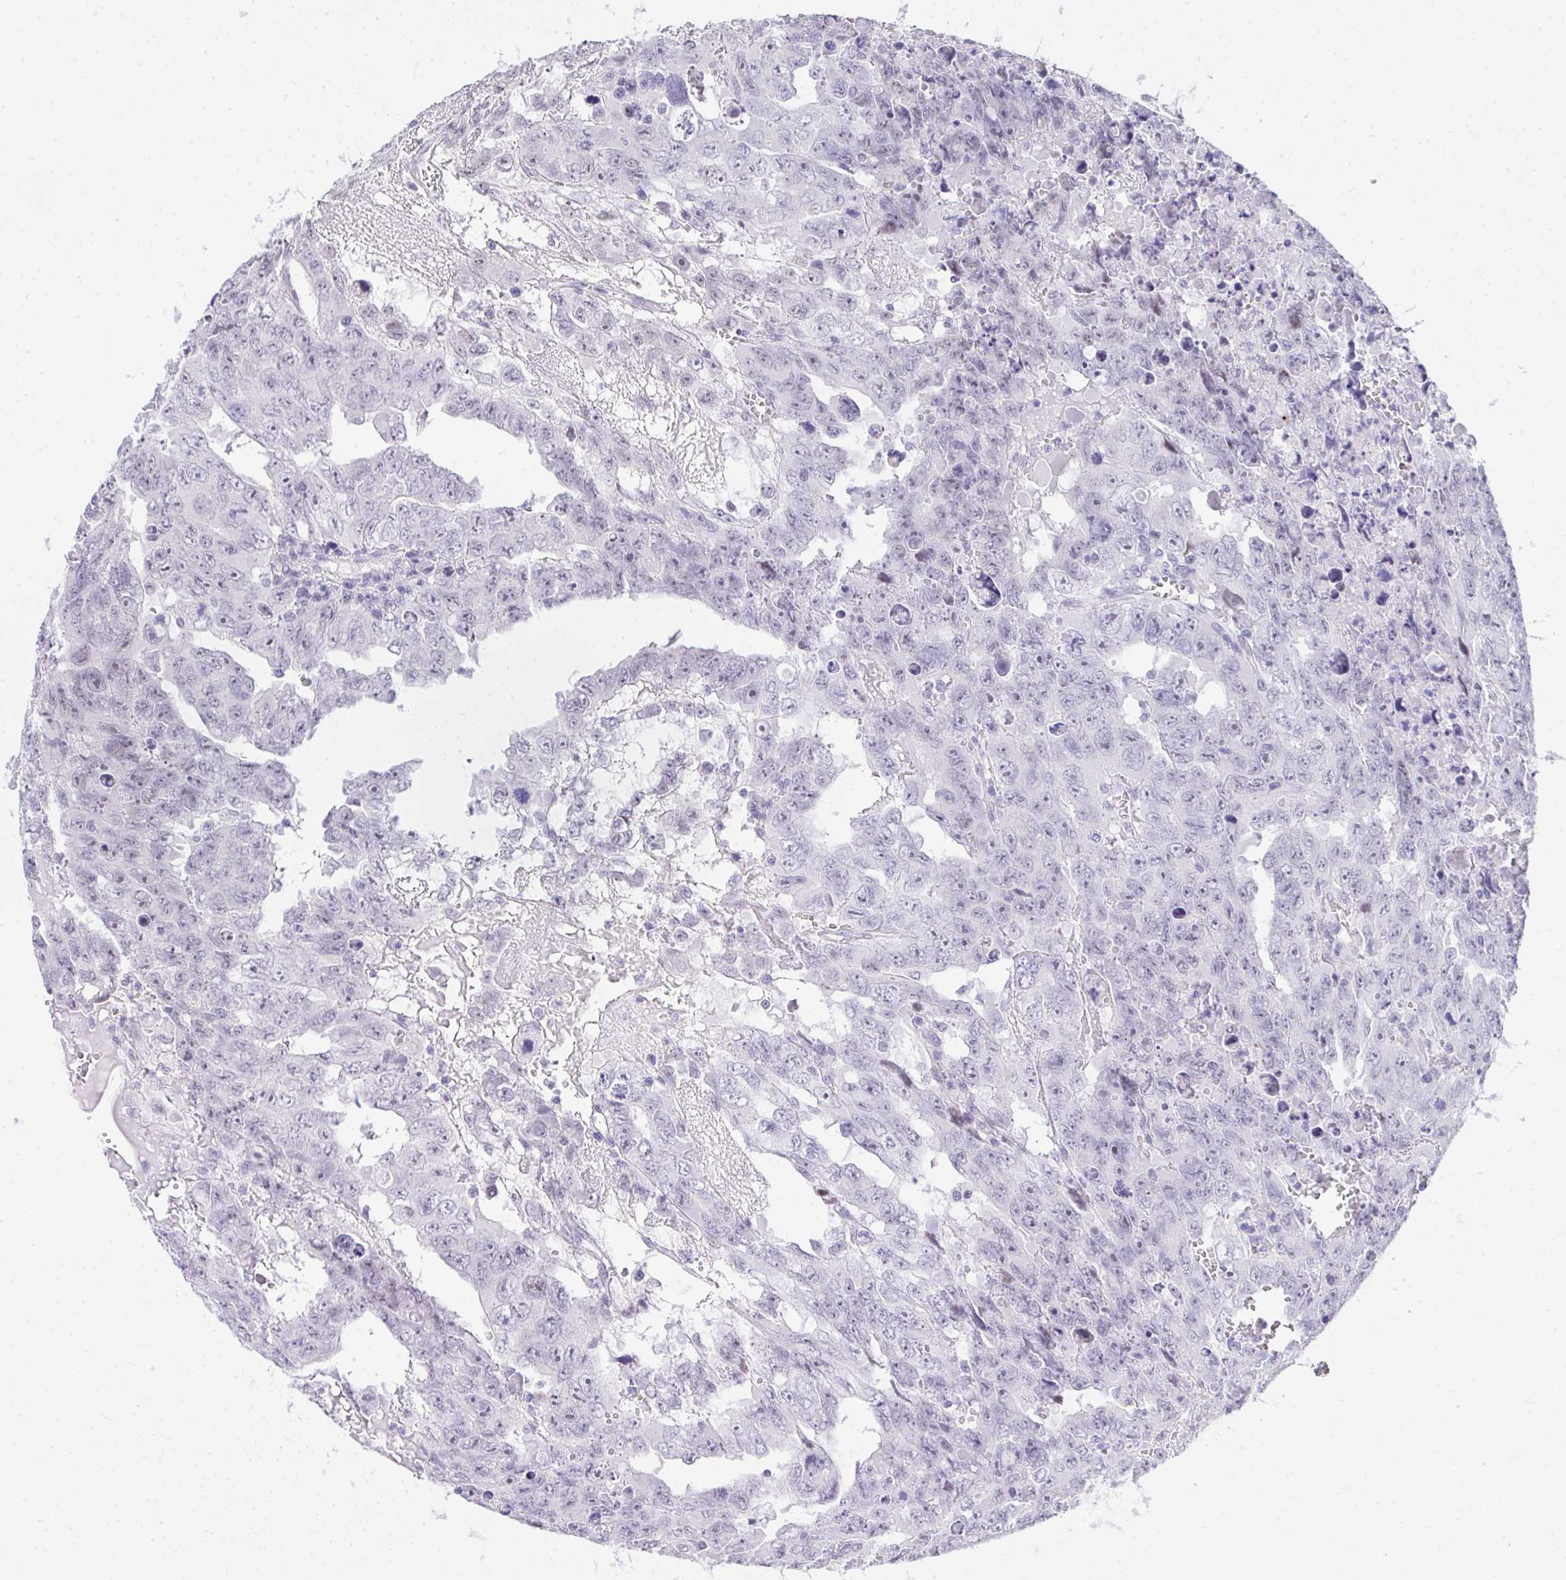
{"staining": {"intensity": "negative", "quantity": "none", "location": "none"}, "tissue": "testis cancer", "cell_type": "Tumor cells", "image_type": "cancer", "snomed": [{"axis": "morphology", "description": "Carcinoma, Embryonal, NOS"}, {"axis": "topography", "description": "Testis"}], "caption": "Immunohistochemical staining of testis embryonal carcinoma shows no significant expression in tumor cells.", "gene": "EID3", "patient": {"sex": "male", "age": 24}}